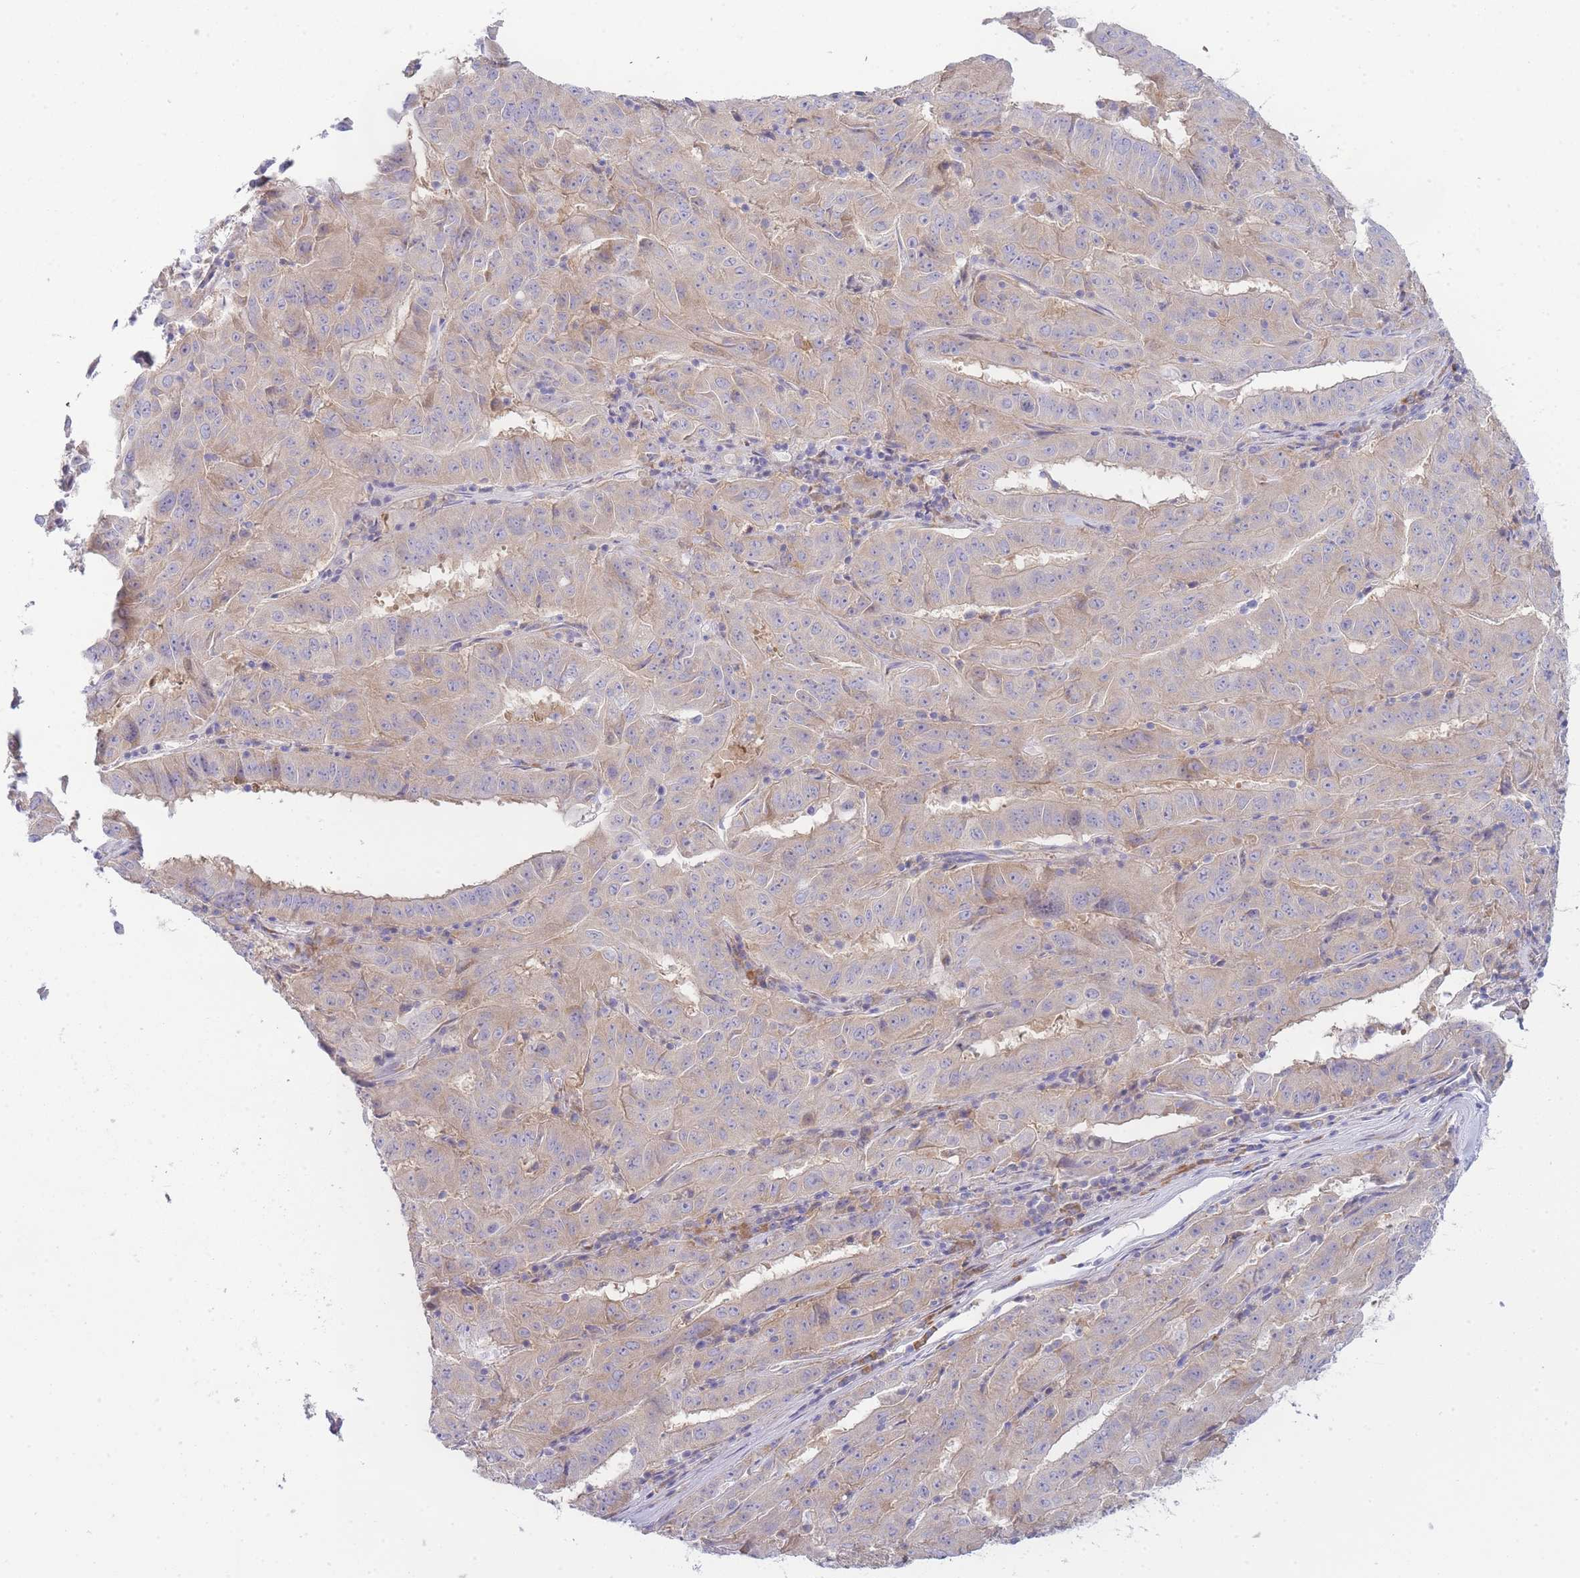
{"staining": {"intensity": "weak", "quantity": "25%-75%", "location": "cytoplasmic/membranous"}, "tissue": "pancreatic cancer", "cell_type": "Tumor cells", "image_type": "cancer", "snomed": [{"axis": "morphology", "description": "Adenocarcinoma, NOS"}, {"axis": "topography", "description": "Pancreas"}], "caption": "Pancreatic cancer stained with DAB immunohistochemistry (IHC) exhibits low levels of weak cytoplasmic/membranous positivity in about 25%-75% of tumor cells.", "gene": "OR5L2", "patient": {"sex": "male", "age": 63}}